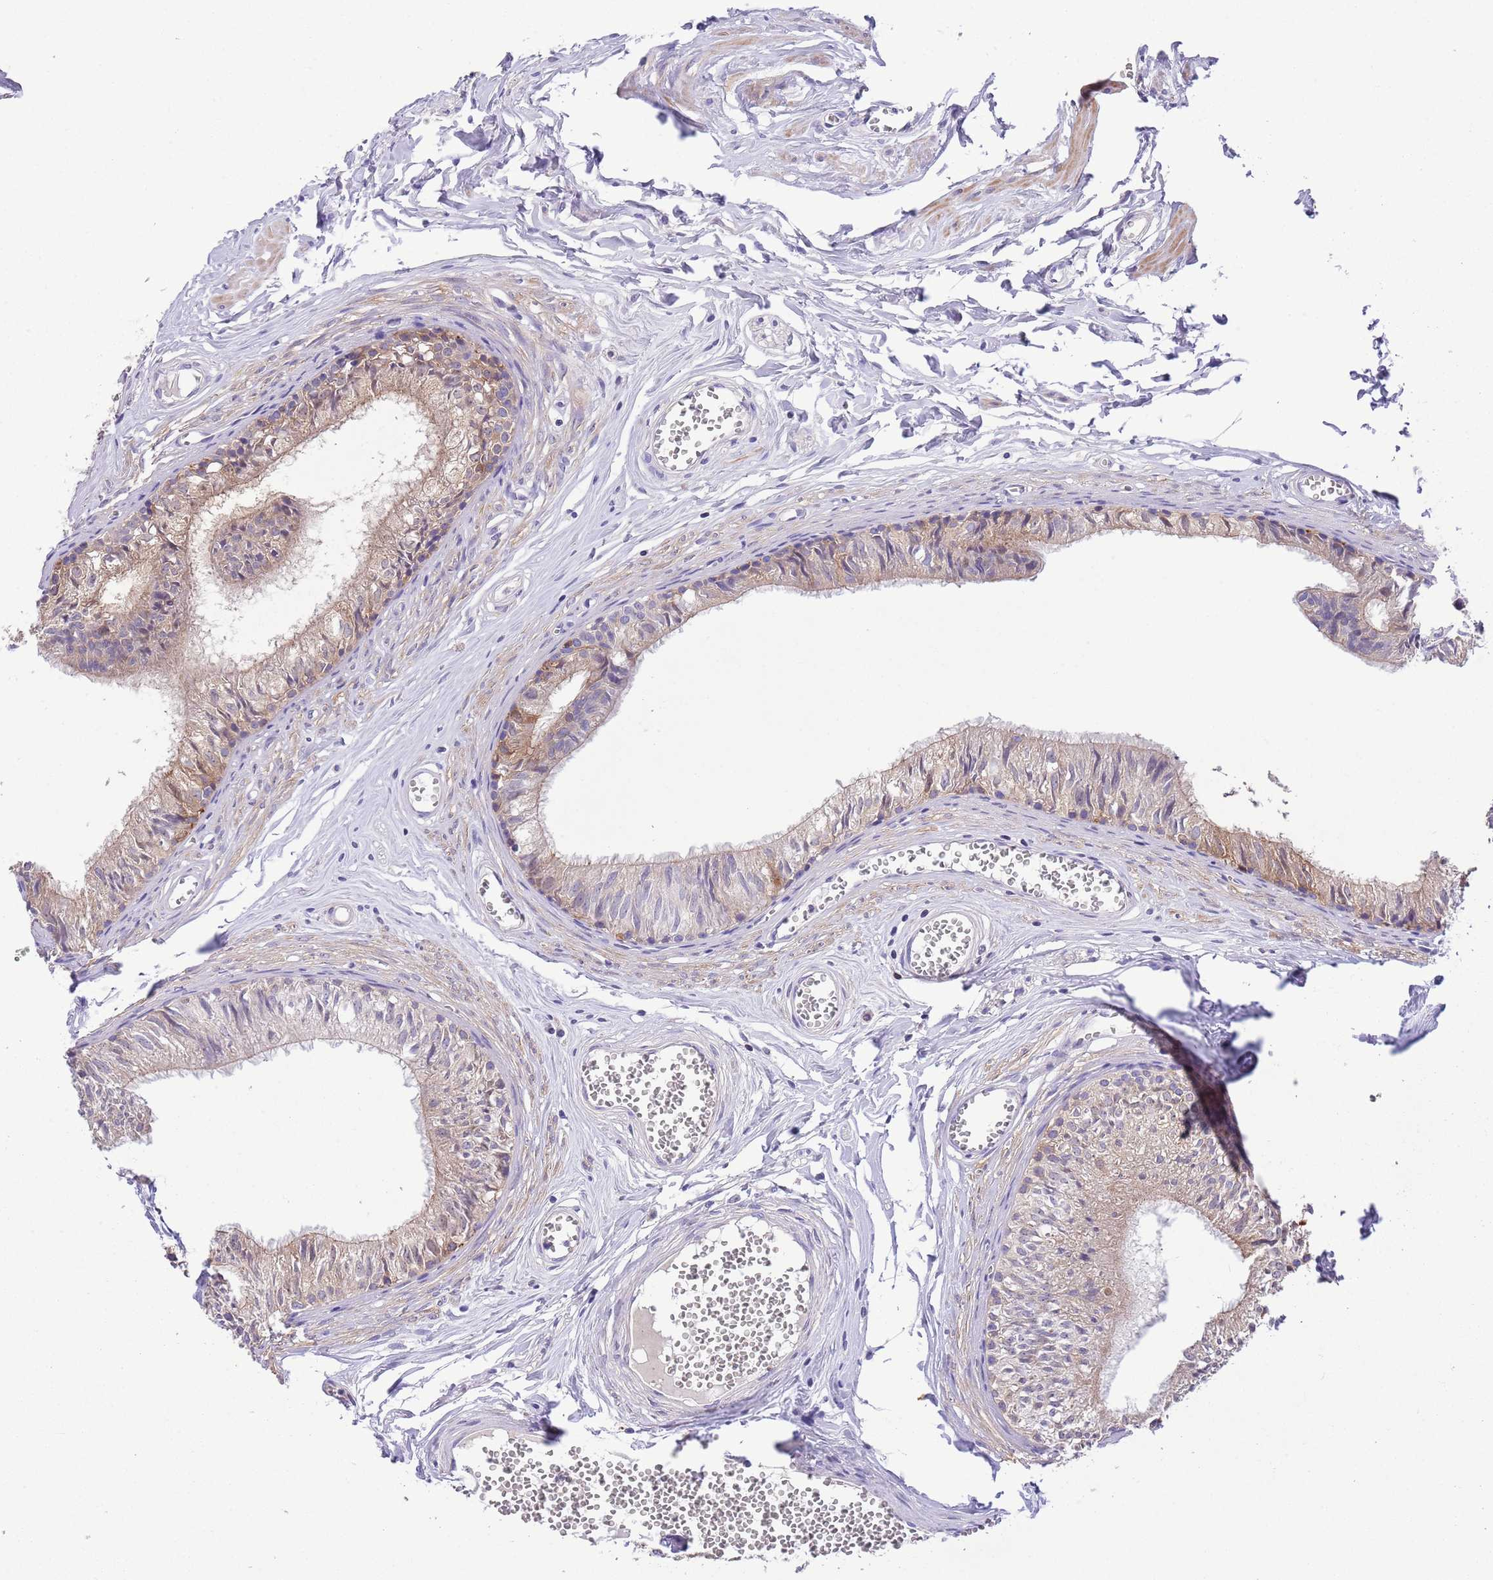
{"staining": {"intensity": "weak", "quantity": "25%-75%", "location": "cytoplasmic/membranous"}, "tissue": "epididymis", "cell_type": "Glandular cells", "image_type": "normal", "snomed": [{"axis": "morphology", "description": "Normal tissue, NOS"}, {"axis": "topography", "description": "Epididymis"}], "caption": "The histopathology image displays immunohistochemical staining of benign epididymis. There is weak cytoplasmic/membranous expression is appreciated in about 25%-75% of glandular cells. Nuclei are stained in blue.", "gene": "PRR32", "patient": {"sex": "male", "age": 36}}